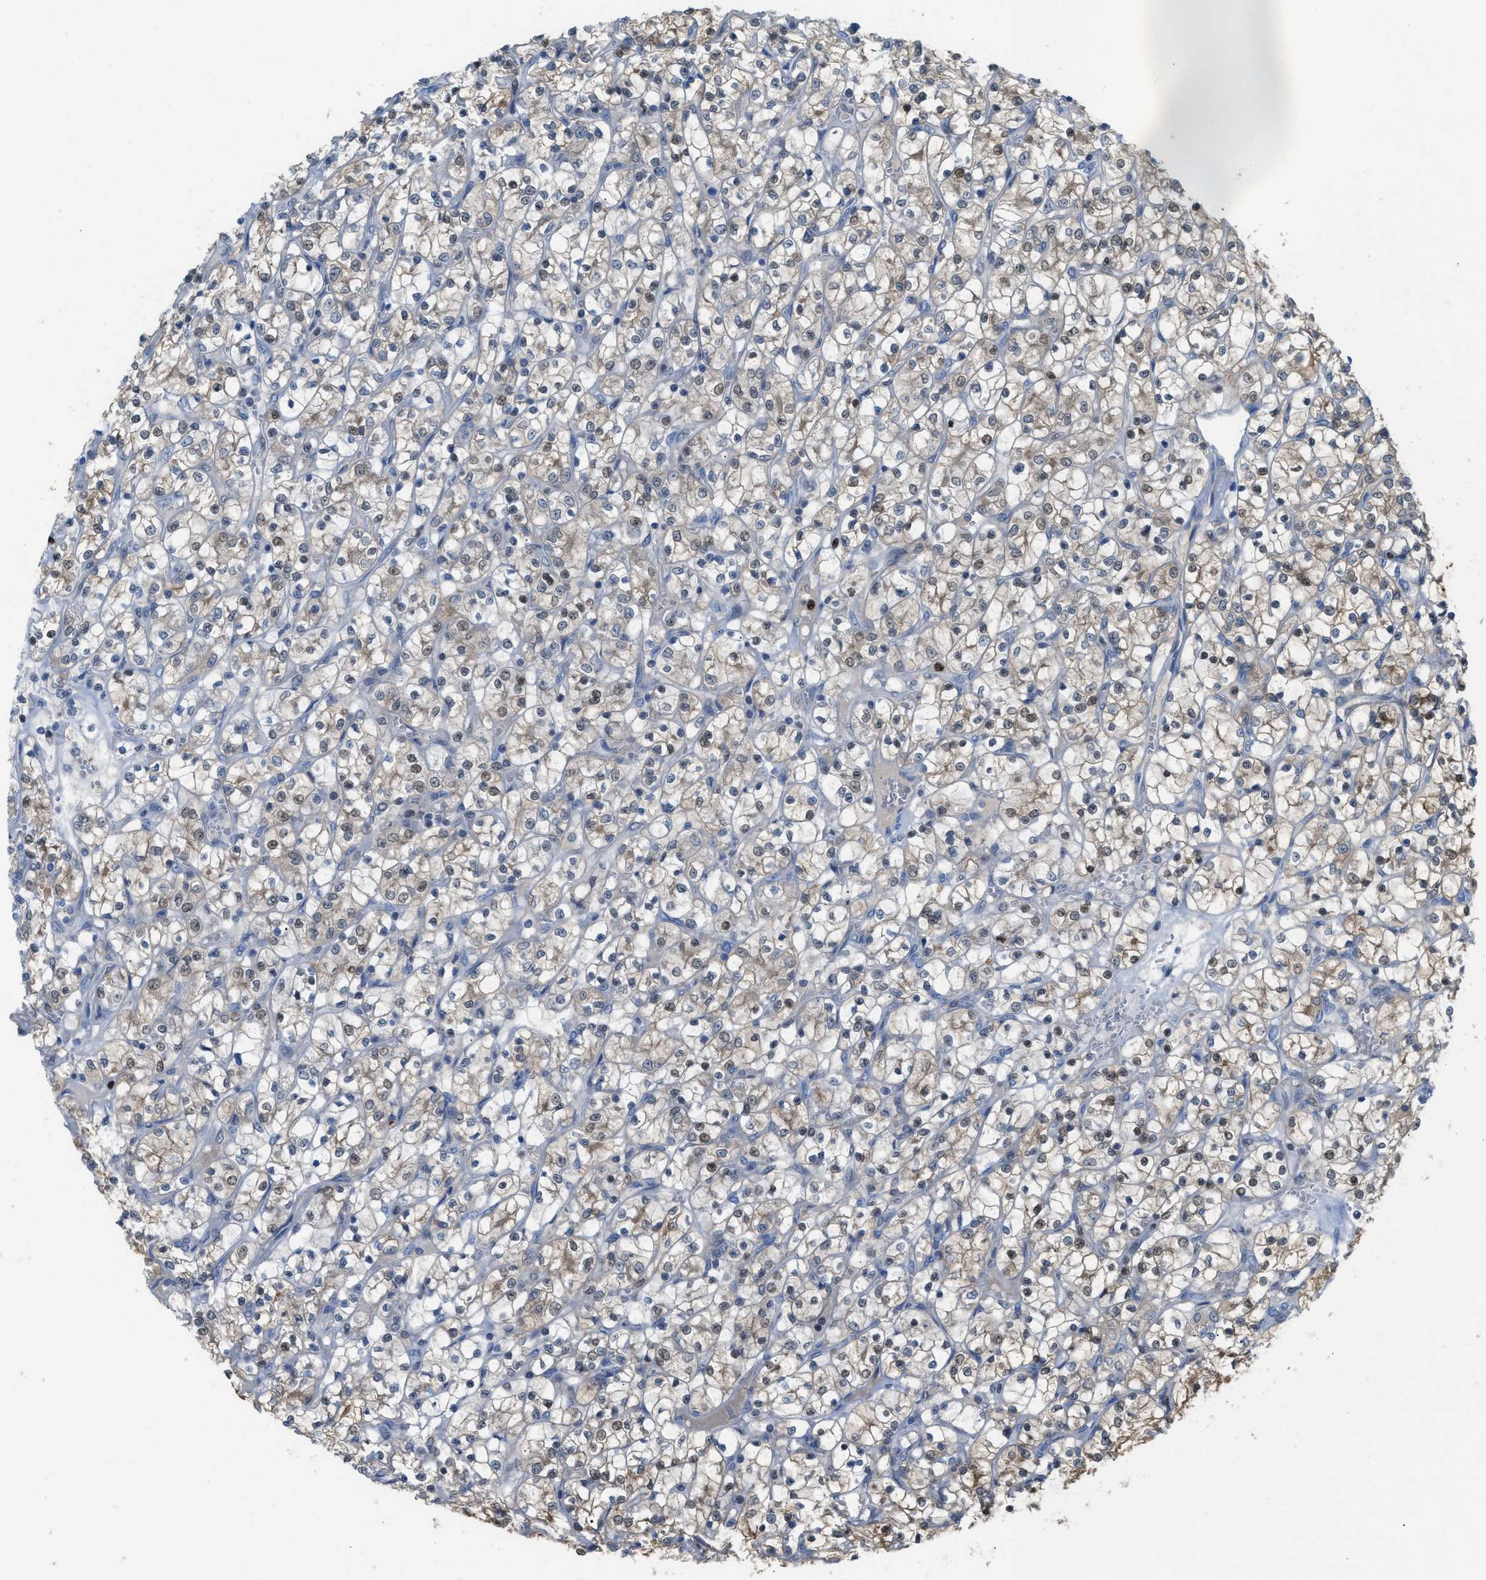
{"staining": {"intensity": "weak", "quantity": "25%-75%", "location": "cytoplasmic/membranous,nuclear"}, "tissue": "renal cancer", "cell_type": "Tumor cells", "image_type": "cancer", "snomed": [{"axis": "morphology", "description": "Adenocarcinoma, NOS"}, {"axis": "topography", "description": "Kidney"}], "caption": "There is low levels of weak cytoplasmic/membranous and nuclear expression in tumor cells of adenocarcinoma (renal), as demonstrated by immunohistochemical staining (brown color).", "gene": "PPM1D", "patient": {"sex": "female", "age": 69}}